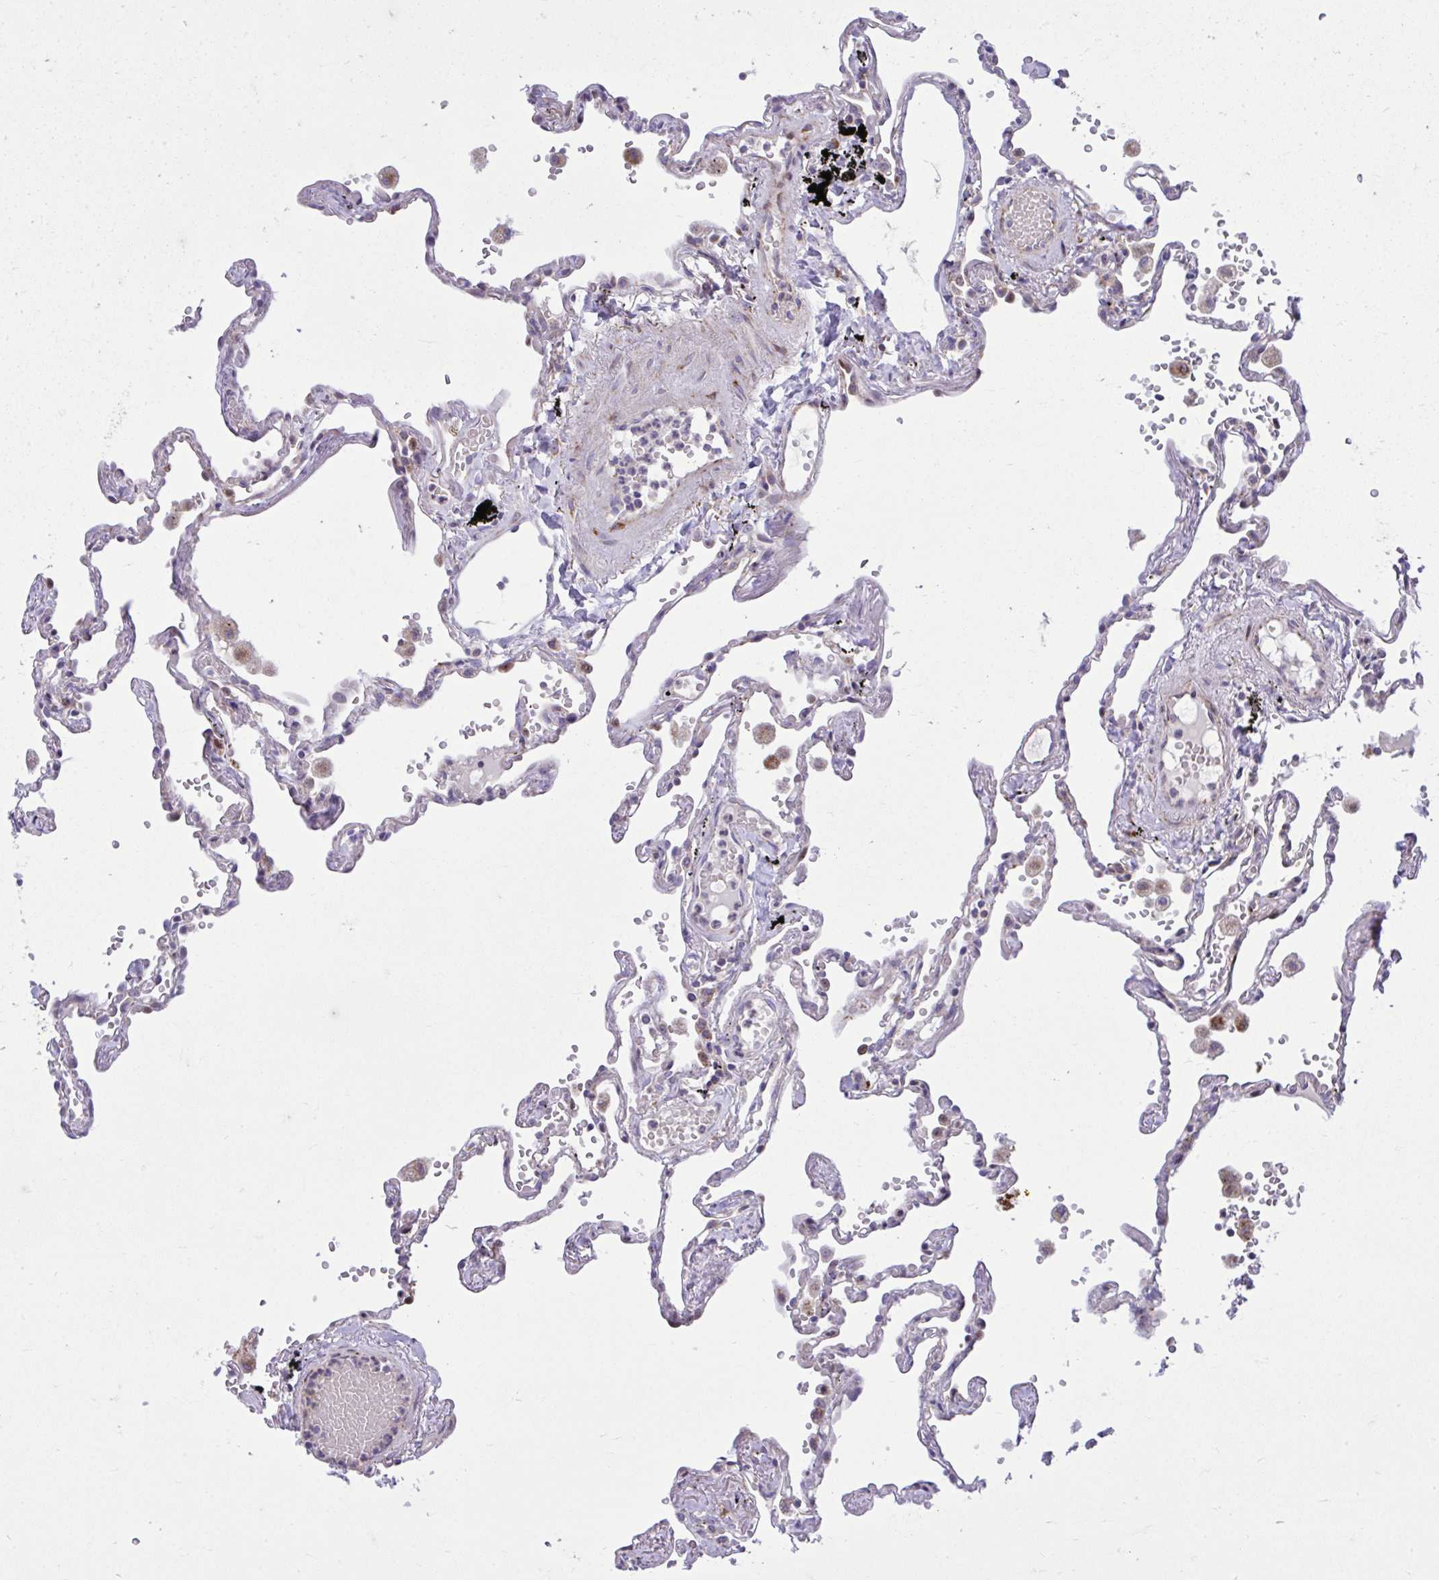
{"staining": {"intensity": "negative", "quantity": "none", "location": "none"}, "tissue": "lung", "cell_type": "Alveolar cells", "image_type": "normal", "snomed": [{"axis": "morphology", "description": "Normal tissue, NOS"}, {"axis": "topography", "description": "Lung"}], "caption": "Immunohistochemistry (IHC) image of normal human lung stained for a protein (brown), which reveals no staining in alveolar cells. (Stains: DAB immunohistochemistry (IHC) with hematoxylin counter stain, Microscopy: brightfield microscopy at high magnification).", "gene": "GPRIN3", "patient": {"sex": "female", "age": 67}}